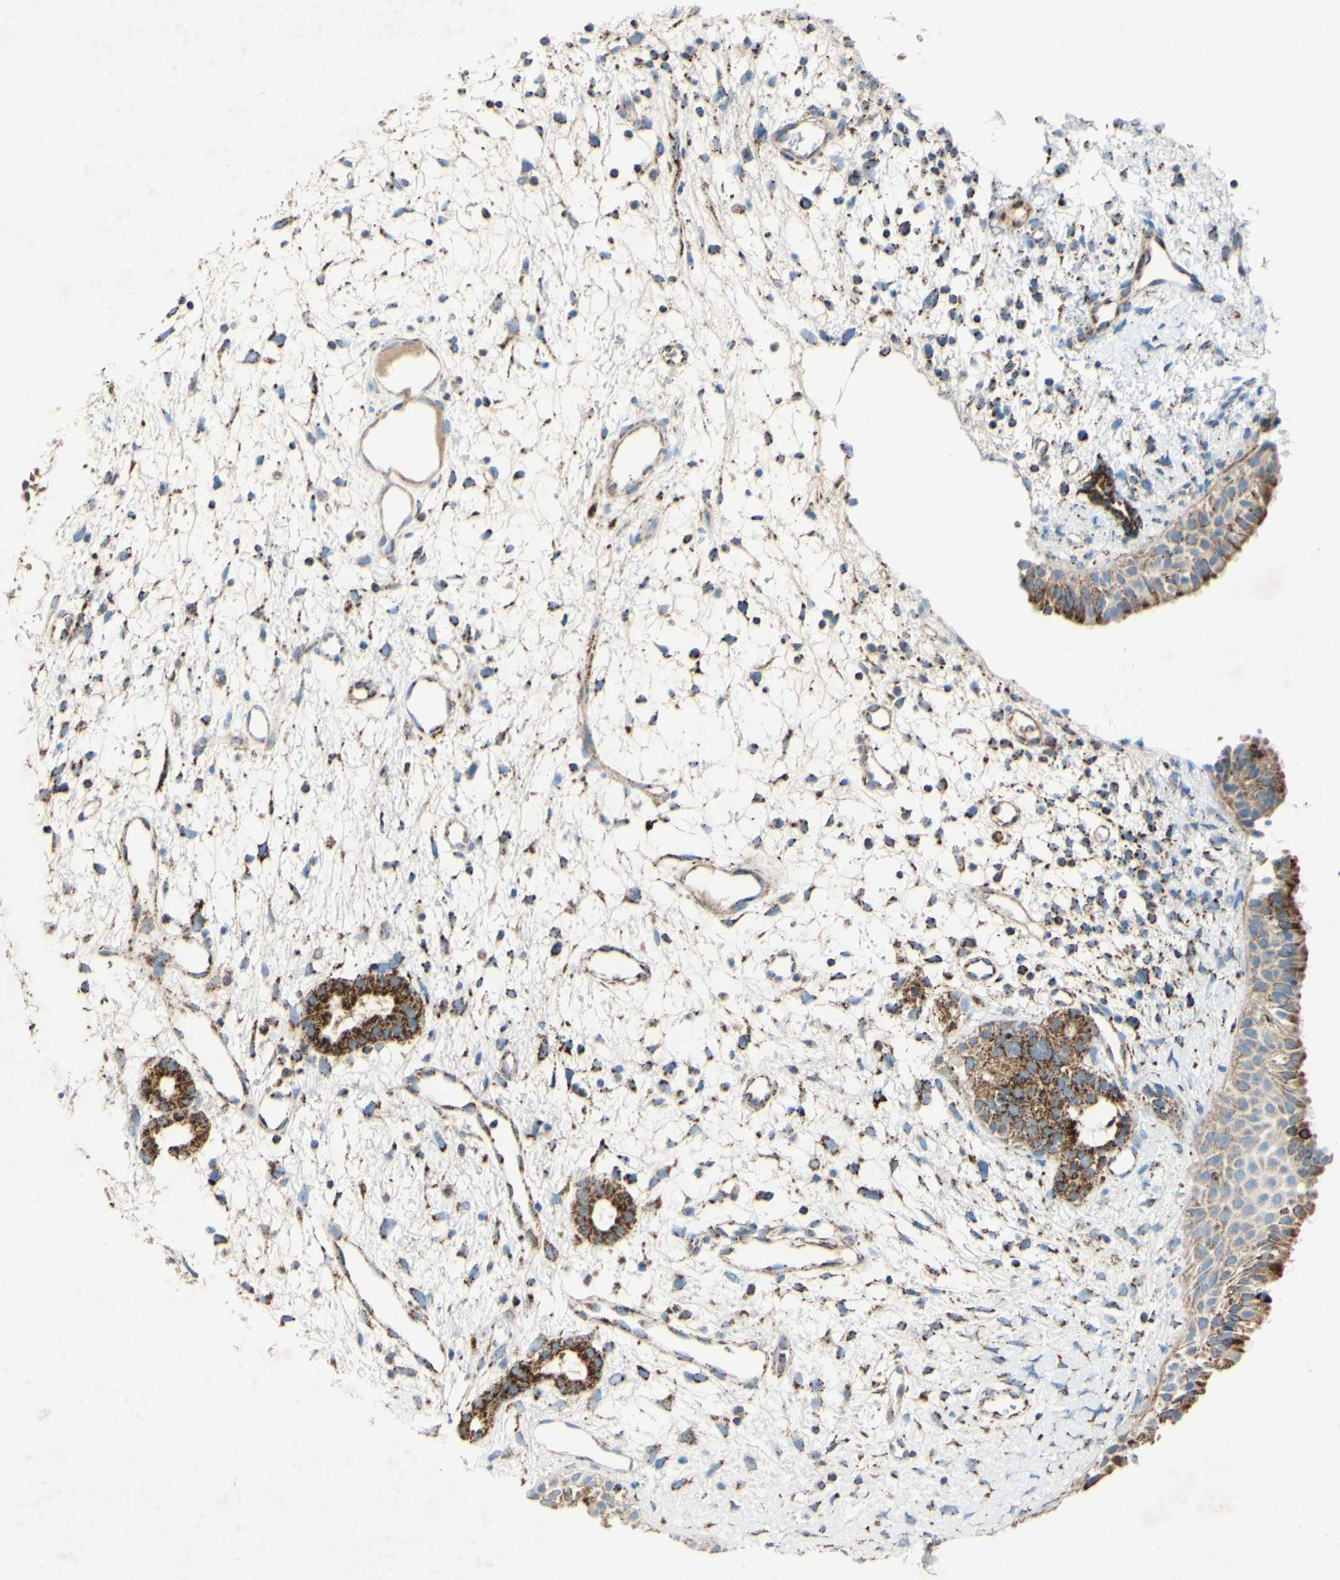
{"staining": {"intensity": "strong", "quantity": ">75%", "location": "cytoplasmic/membranous"}, "tissue": "nasopharynx", "cell_type": "Respiratory epithelial cells", "image_type": "normal", "snomed": [{"axis": "morphology", "description": "Normal tissue, NOS"}, {"axis": "topography", "description": "Nasopharynx"}], "caption": "Respiratory epithelial cells reveal high levels of strong cytoplasmic/membranous positivity in approximately >75% of cells in benign human nasopharynx.", "gene": "OXCT1", "patient": {"sex": "male", "age": 22}}